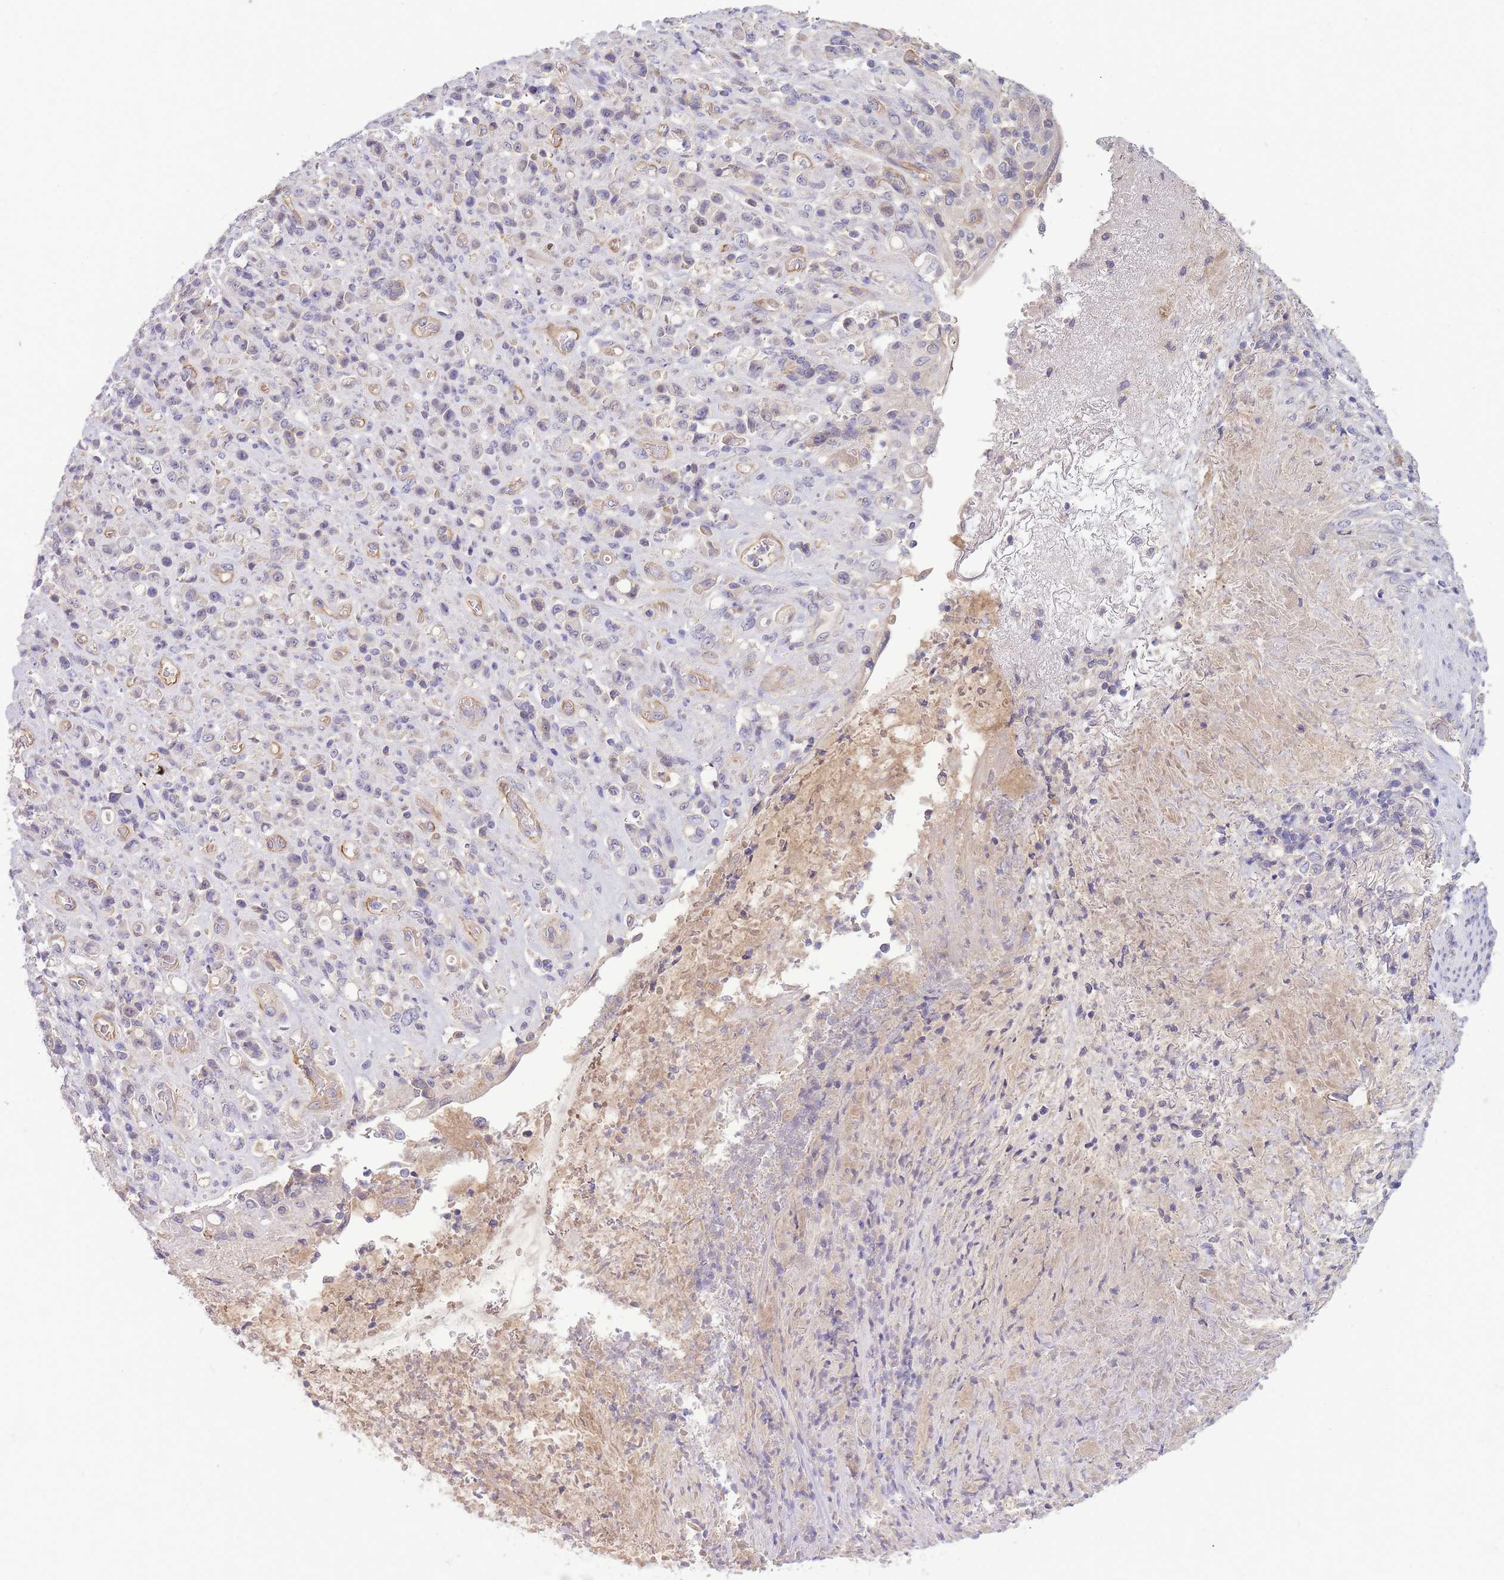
{"staining": {"intensity": "negative", "quantity": "none", "location": "none"}, "tissue": "stomach cancer", "cell_type": "Tumor cells", "image_type": "cancer", "snomed": [{"axis": "morphology", "description": "Normal tissue, NOS"}, {"axis": "morphology", "description": "Adenocarcinoma, NOS"}, {"axis": "topography", "description": "Stomach"}], "caption": "This photomicrograph is of stomach adenocarcinoma stained with immunohistochemistry to label a protein in brown with the nuclei are counter-stained blue. There is no expression in tumor cells.", "gene": "NDUFAF5", "patient": {"sex": "female", "age": 79}}